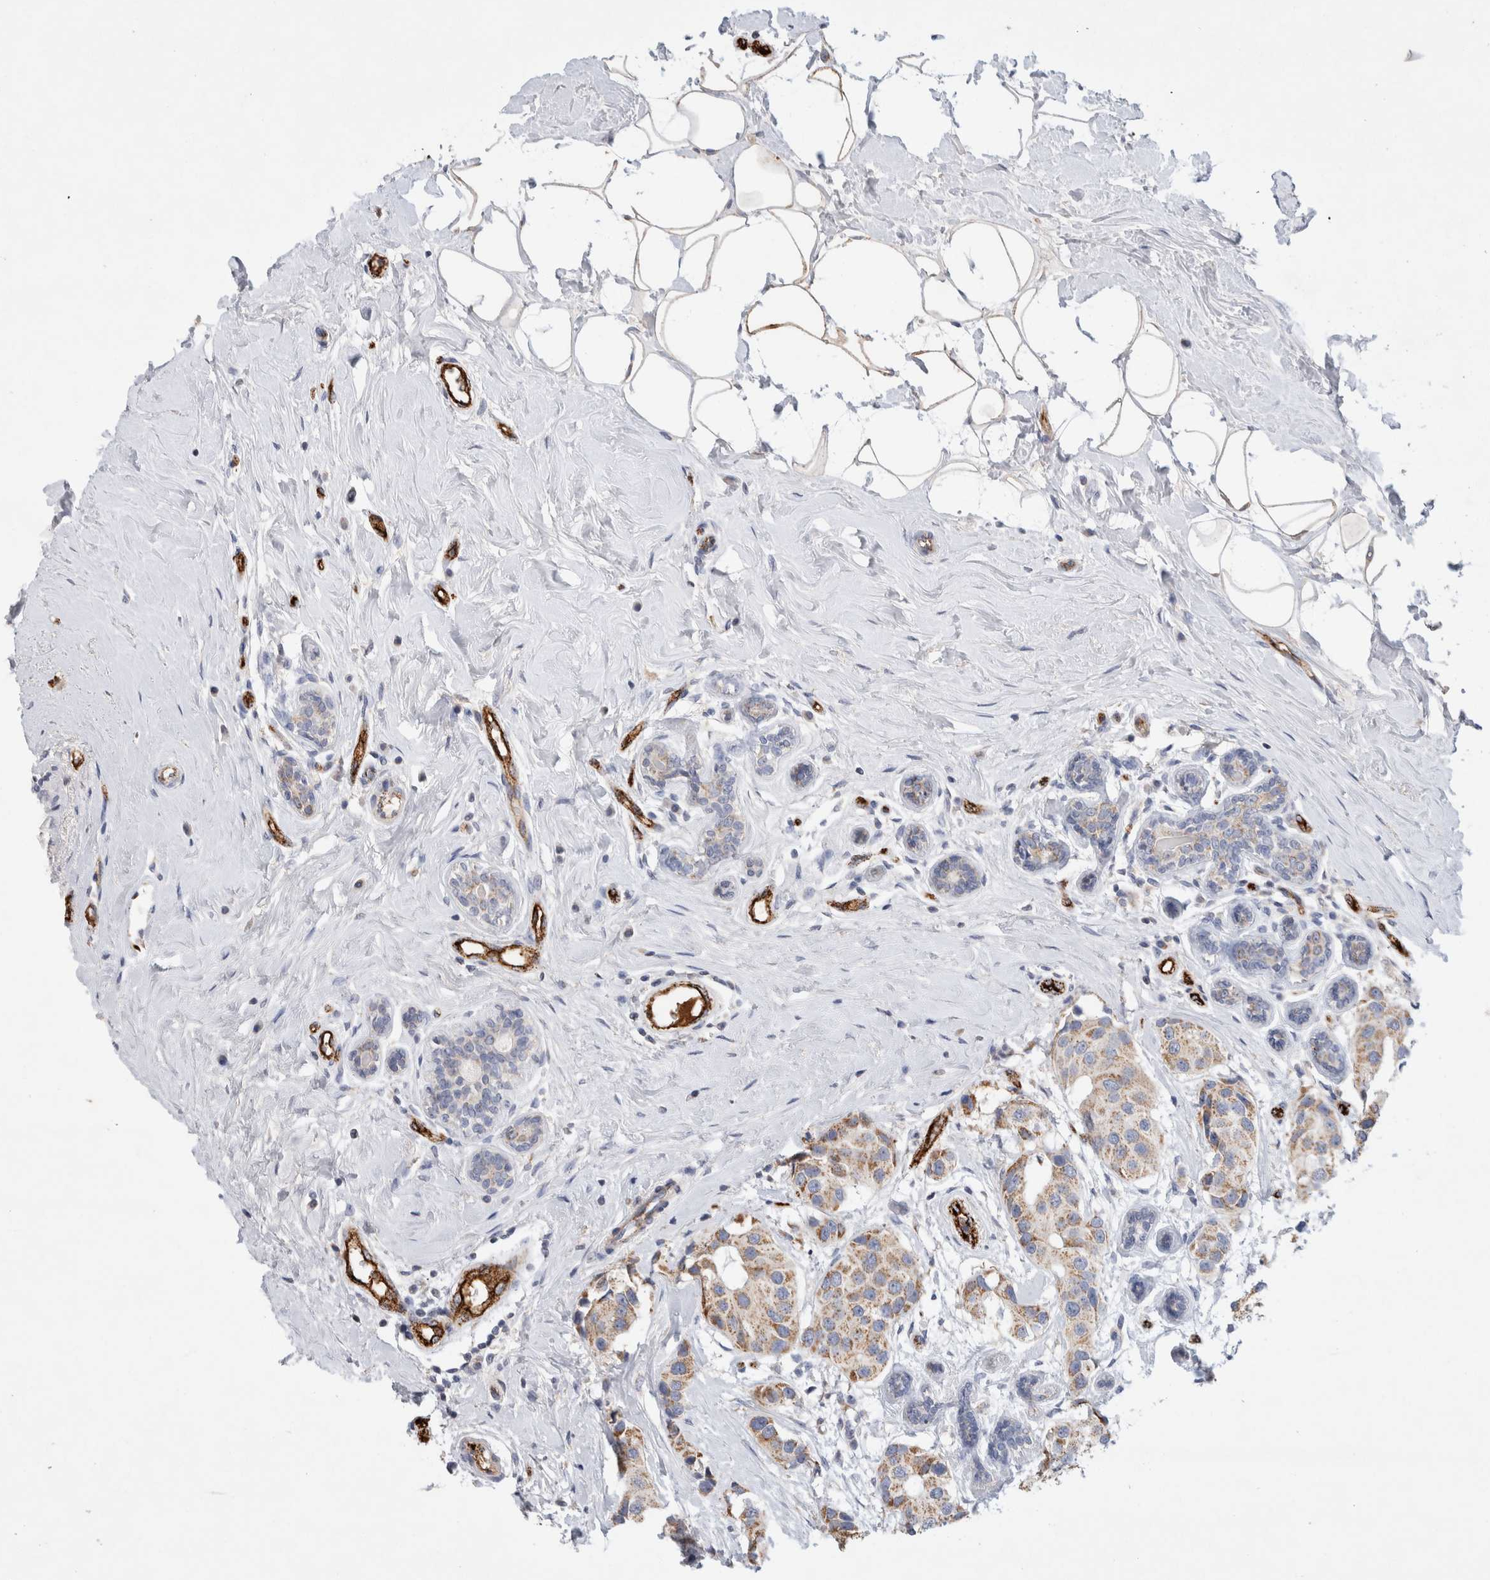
{"staining": {"intensity": "moderate", "quantity": ">75%", "location": "cytoplasmic/membranous"}, "tissue": "breast cancer", "cell_type": "Tumor cells", "image_type": "cancer", "snomed": [{"axis": "morphology", "description": "Normal tissue, NOS"}, {"axis": "morphology", "description": "Duct carcinoma"}, {"axis": "topography", "description": "Breast"}], "caption": "About >75% of tumor cells in breast intraductal carcinoma exhibit moderate cytoplasmic/membranous protein positivity as visualized by brown immunohistochemical staining.", "gene": "IARS2", "patient": {"sex": "female", "age": 39}}